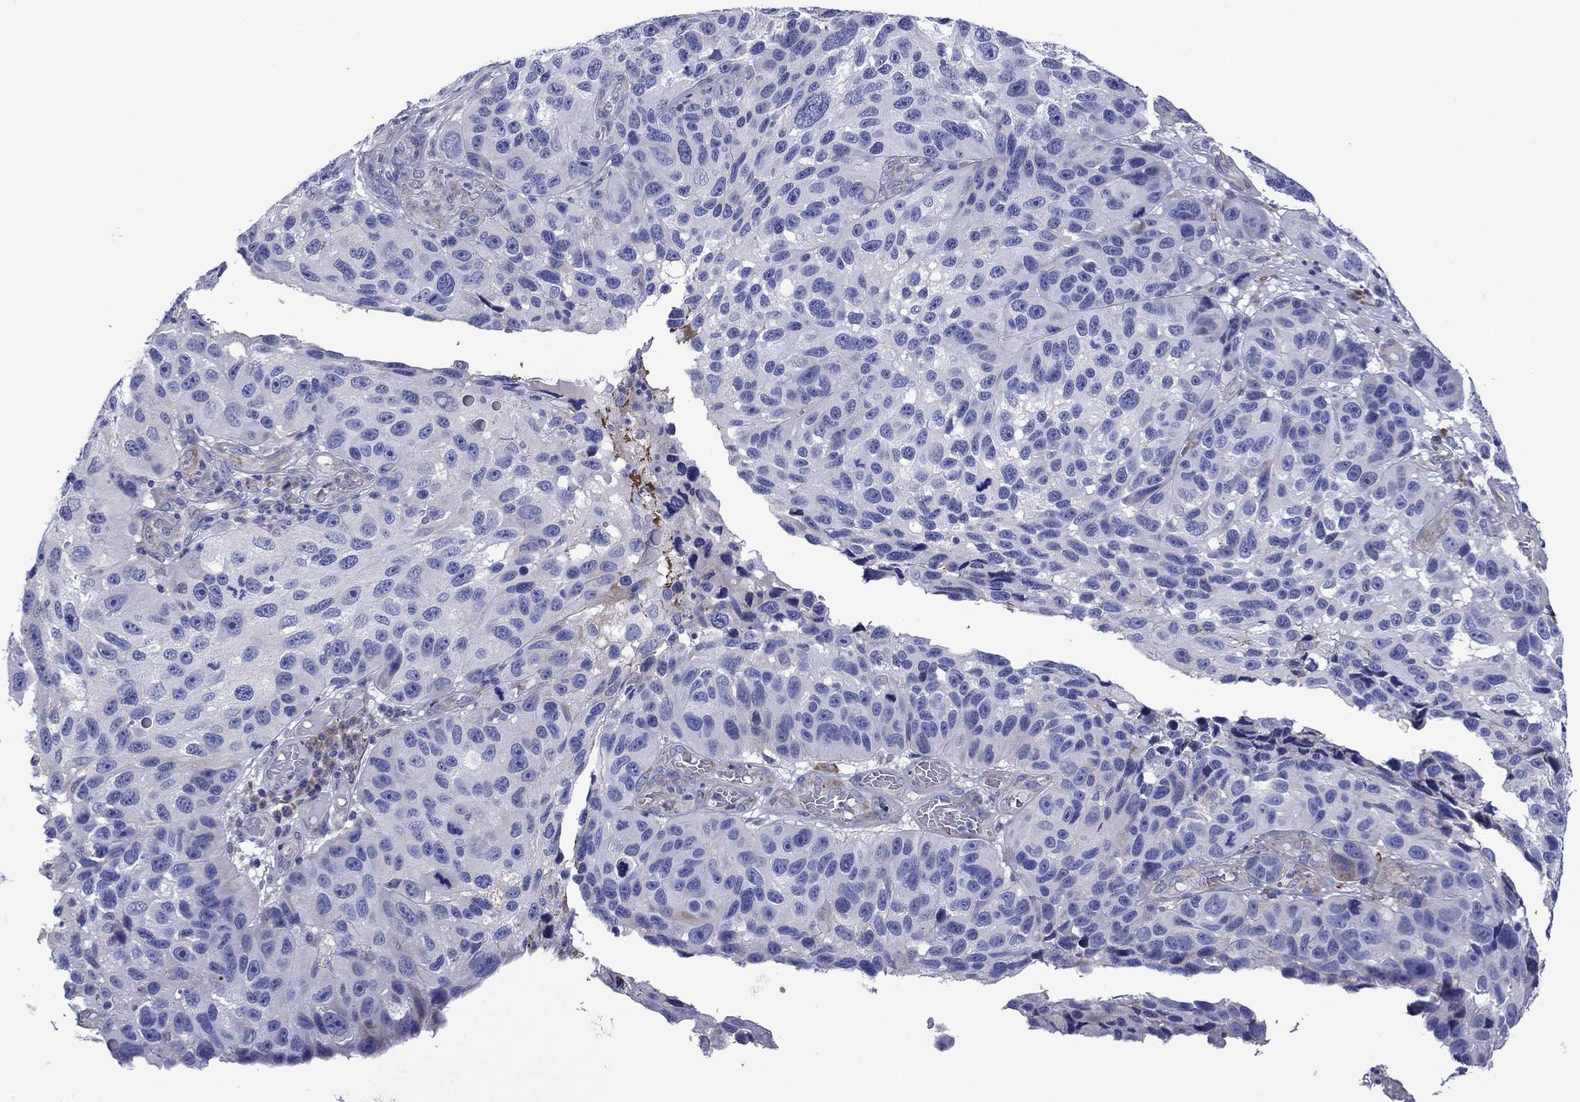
{"staining": {"intensity": "negative", "quantity": "none", "location": "none"}, "tissue": "melanoma", "cell_type": "Tumor cells", "image_type": "cancer", "snomed": [{"axis": "morphology", "description": "Malignant melanoma, NOS"}, {"axis": "topography", "description": "Skin"}], "caption": "Immunohistochemistry micrograph of neoplastic tissue: human melanoma stained with DAB (3,3'-diaminobenzidine) displays no significant protein positivity in tumor cells.", "gene": "HSPG2", "patient": {"sex": "male", "age": 53}}